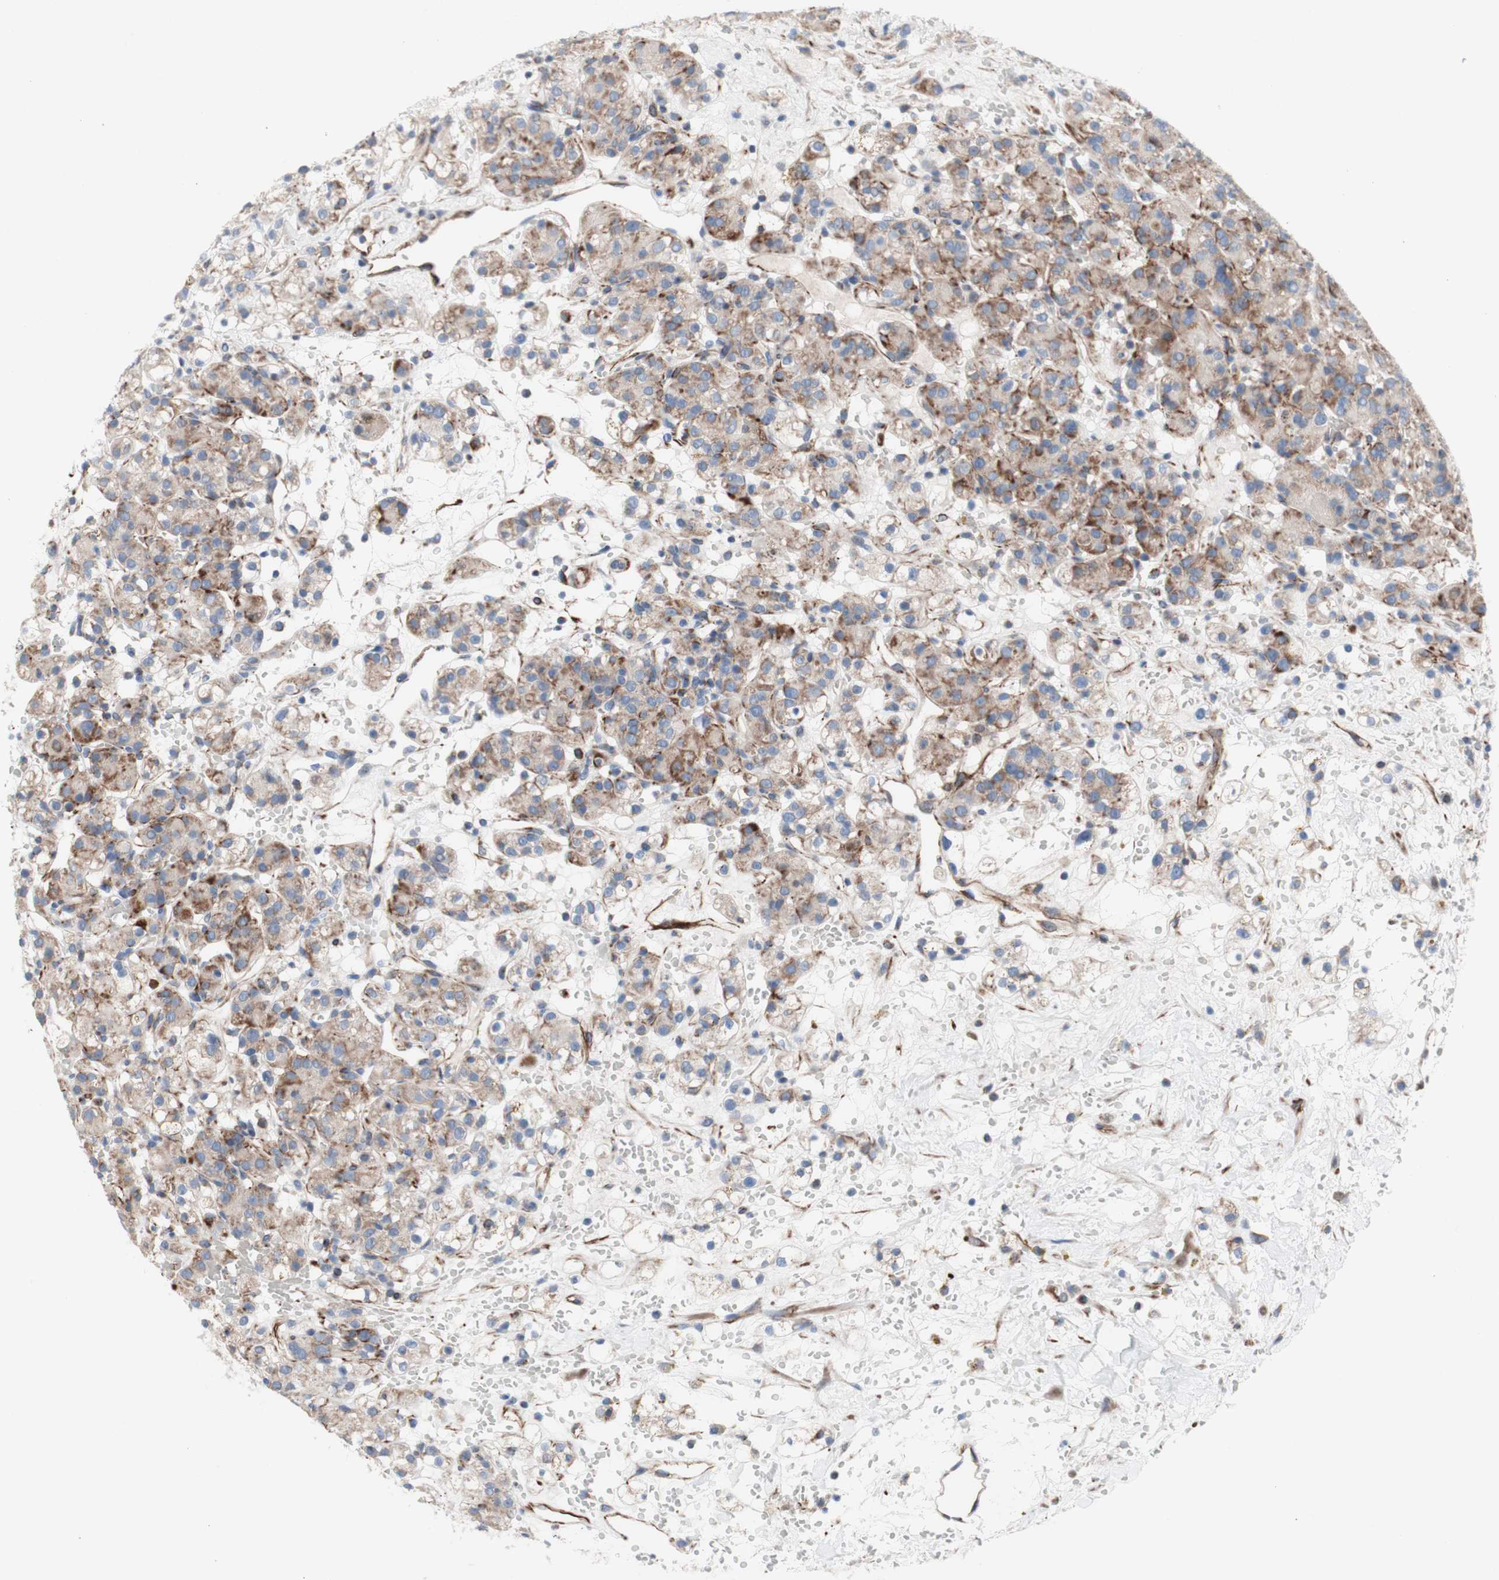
{"staining": {"intensity": "weak", "quantity": "25%-75%", "location": "cytoplasmic/membranous"}, "tissue": "renal cancer", "cell_type": "Tumor cells", "image_type": "cancer", "snomed": [{"axis": "morphology", "description": "Adenocarcinoma, NOS"}, {"axis": "topography", "description": "Kidney"}], "caption": "This histopathology image reveals immunohistochemistry staining of human adenocarcinoma (renal), with low weak cytoplasmic/membranous staining in about 25%-75% of tumor cells.", "gene": "AGPAT5", "patient": {"sex": "male", "age": 61}}